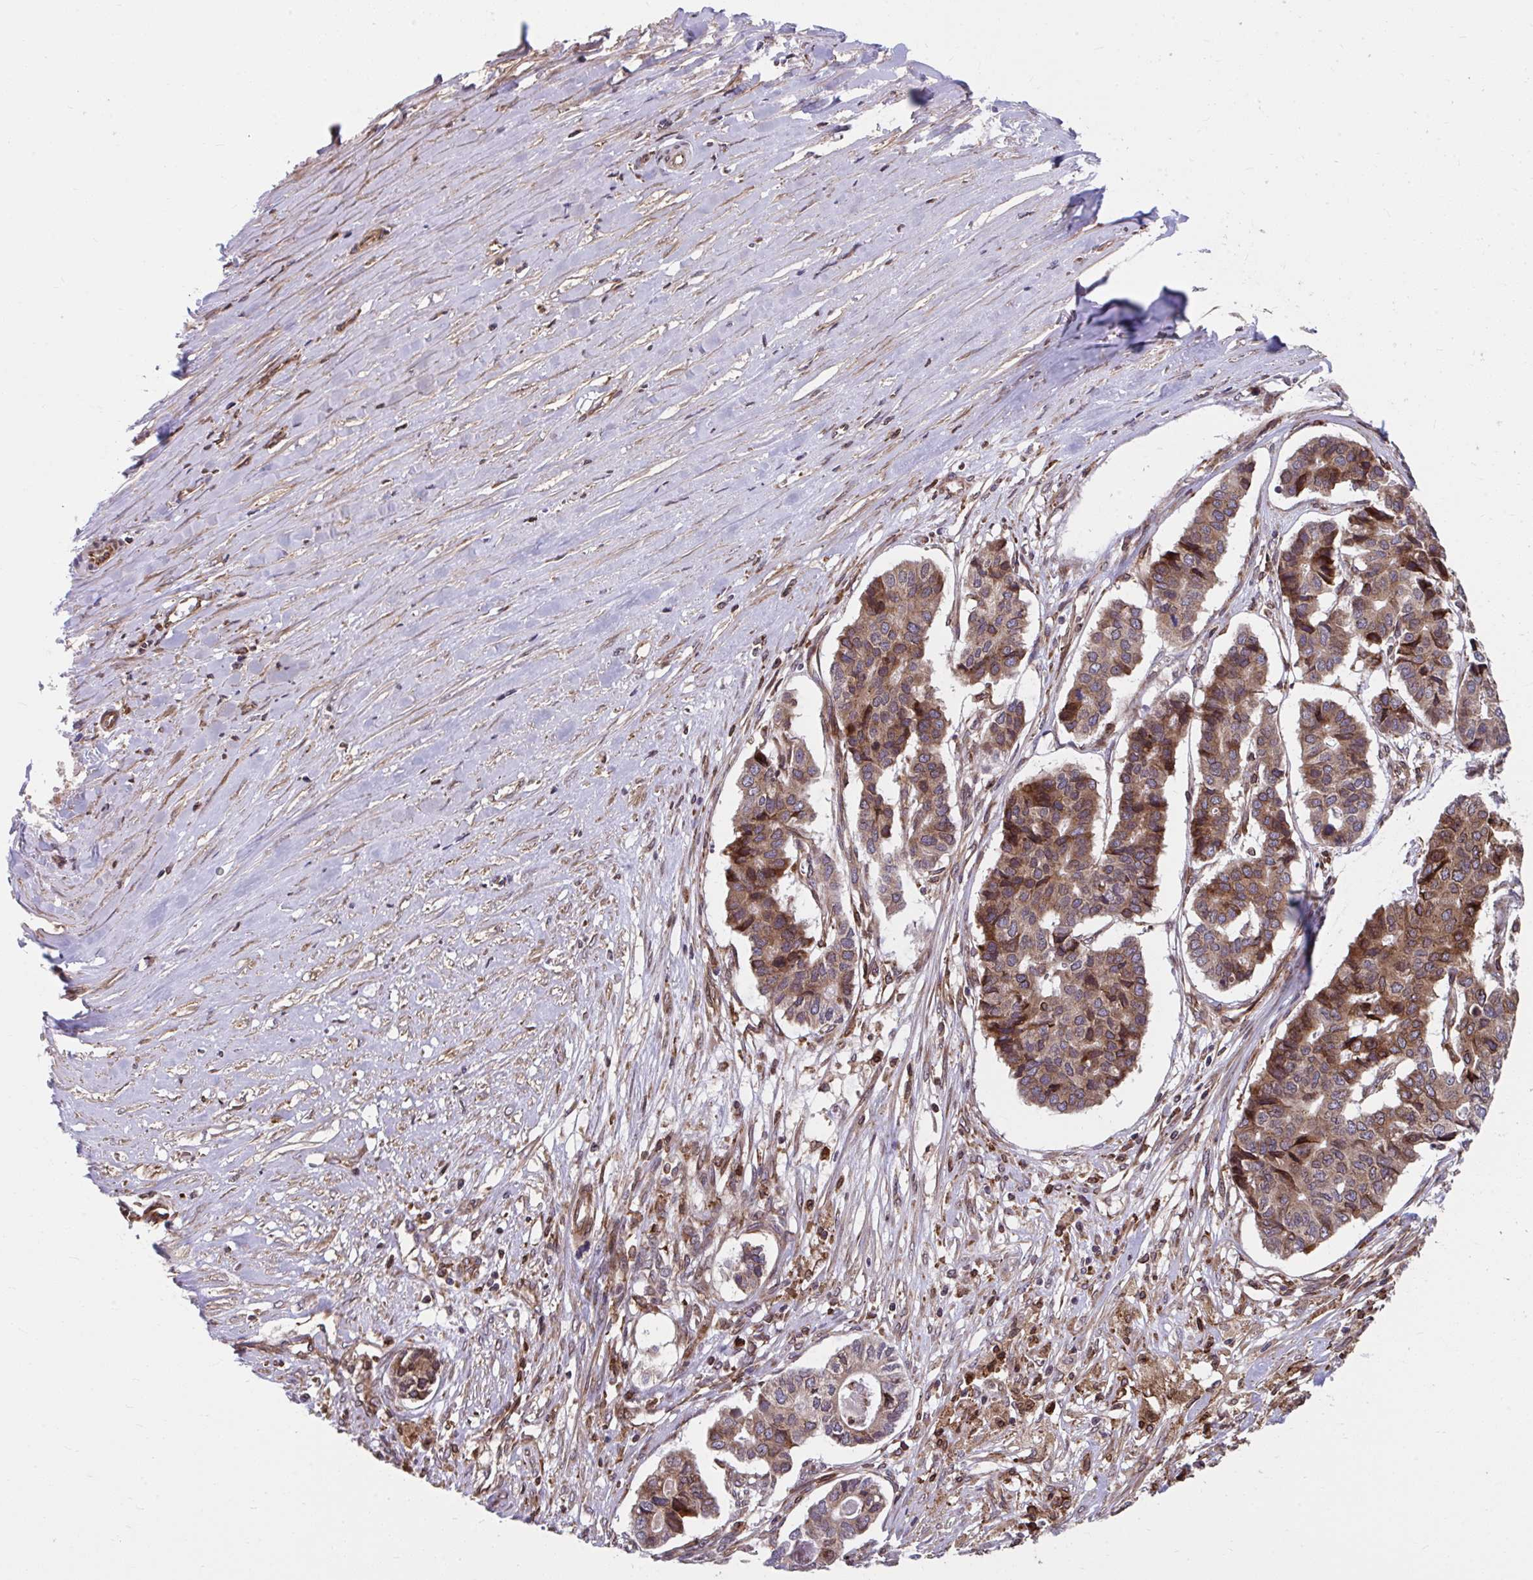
{"staining": {"intensity": "moderate", "quantity": ">75%", "location": "cytoplasmic/membranous"}, "tissue": "pancreatic cancer", "cell_type": "Tumor cells", "image_type": "cancer", "snomed": [{"axis": "morphology", "description": "Adenocarcinoma, NOS"}, {"axis": "topography", "description": "Pancreas"}], "caption": "Protein expression analysis of human pancreatic adenocarcinoma reveals moderate cytoplasmic/membranous staining in about >75% of tumor cells.", "gene": "STIM2", "patient": {"sex": "male", "age": 50}}